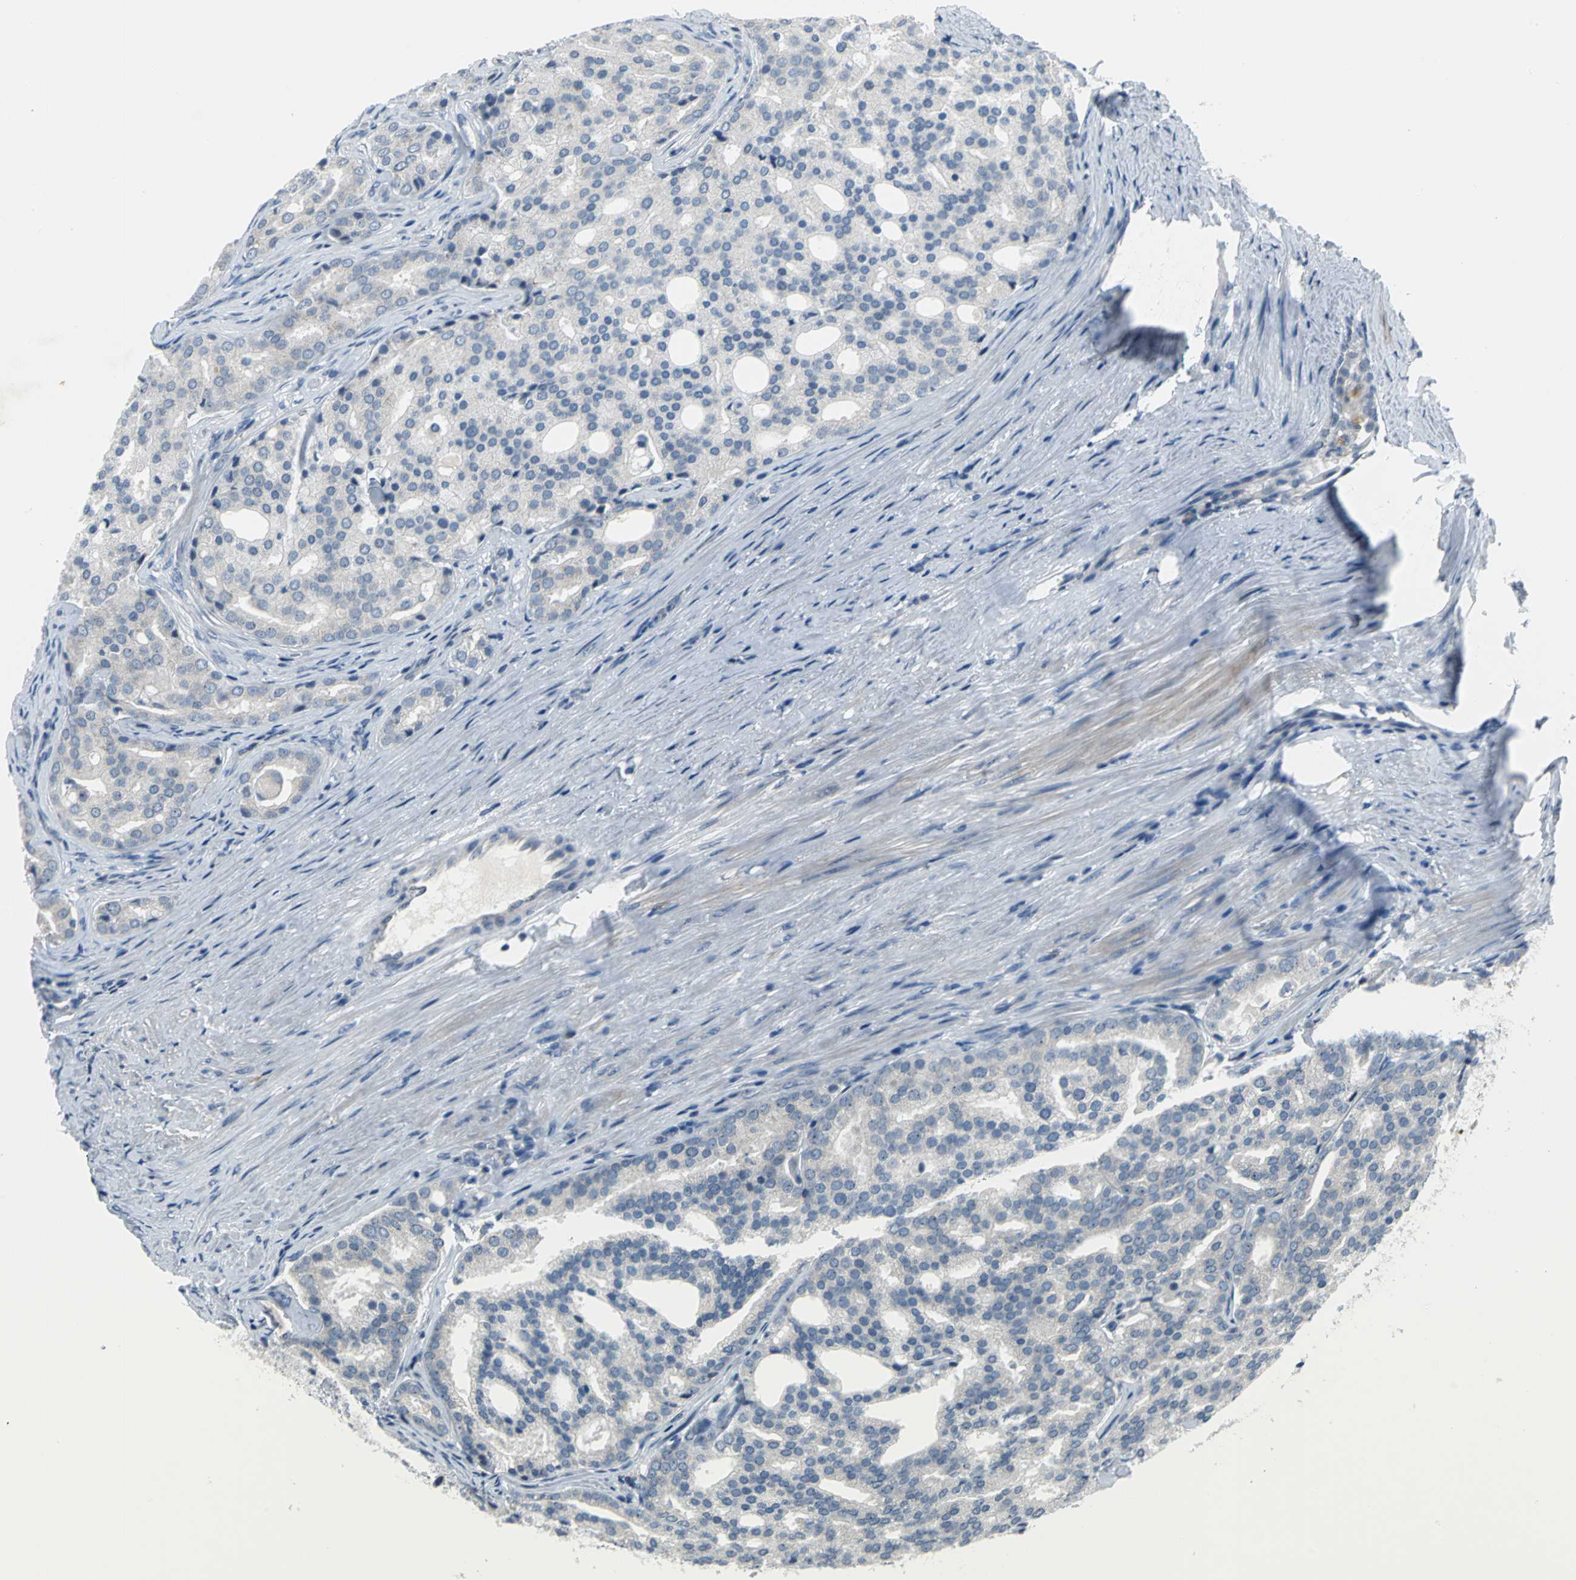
{"staining": {"intensity": "moderate", "quantity": "<25%", "location": "nuclear"}, "tissue": "prostate cancer", "cell_type": "Tumor cells", "image_type": "cancer", "snomed": [{"axis": "morphology", "description": "Adenocarcinoma, High grade"}, {"axis": "topography", "description": "Prostate"}], "caption": "Prostate adenocarcinoma (high-grade) tissue displays moderate nuclear staining in approximately <25% of tumor cells, visualized by immunohistochemistry. (DAB IHC with brightfield microscopy, high magnification).", "gene": "MYBBP1A", "patient": {"sex": "male", "age": 64}}